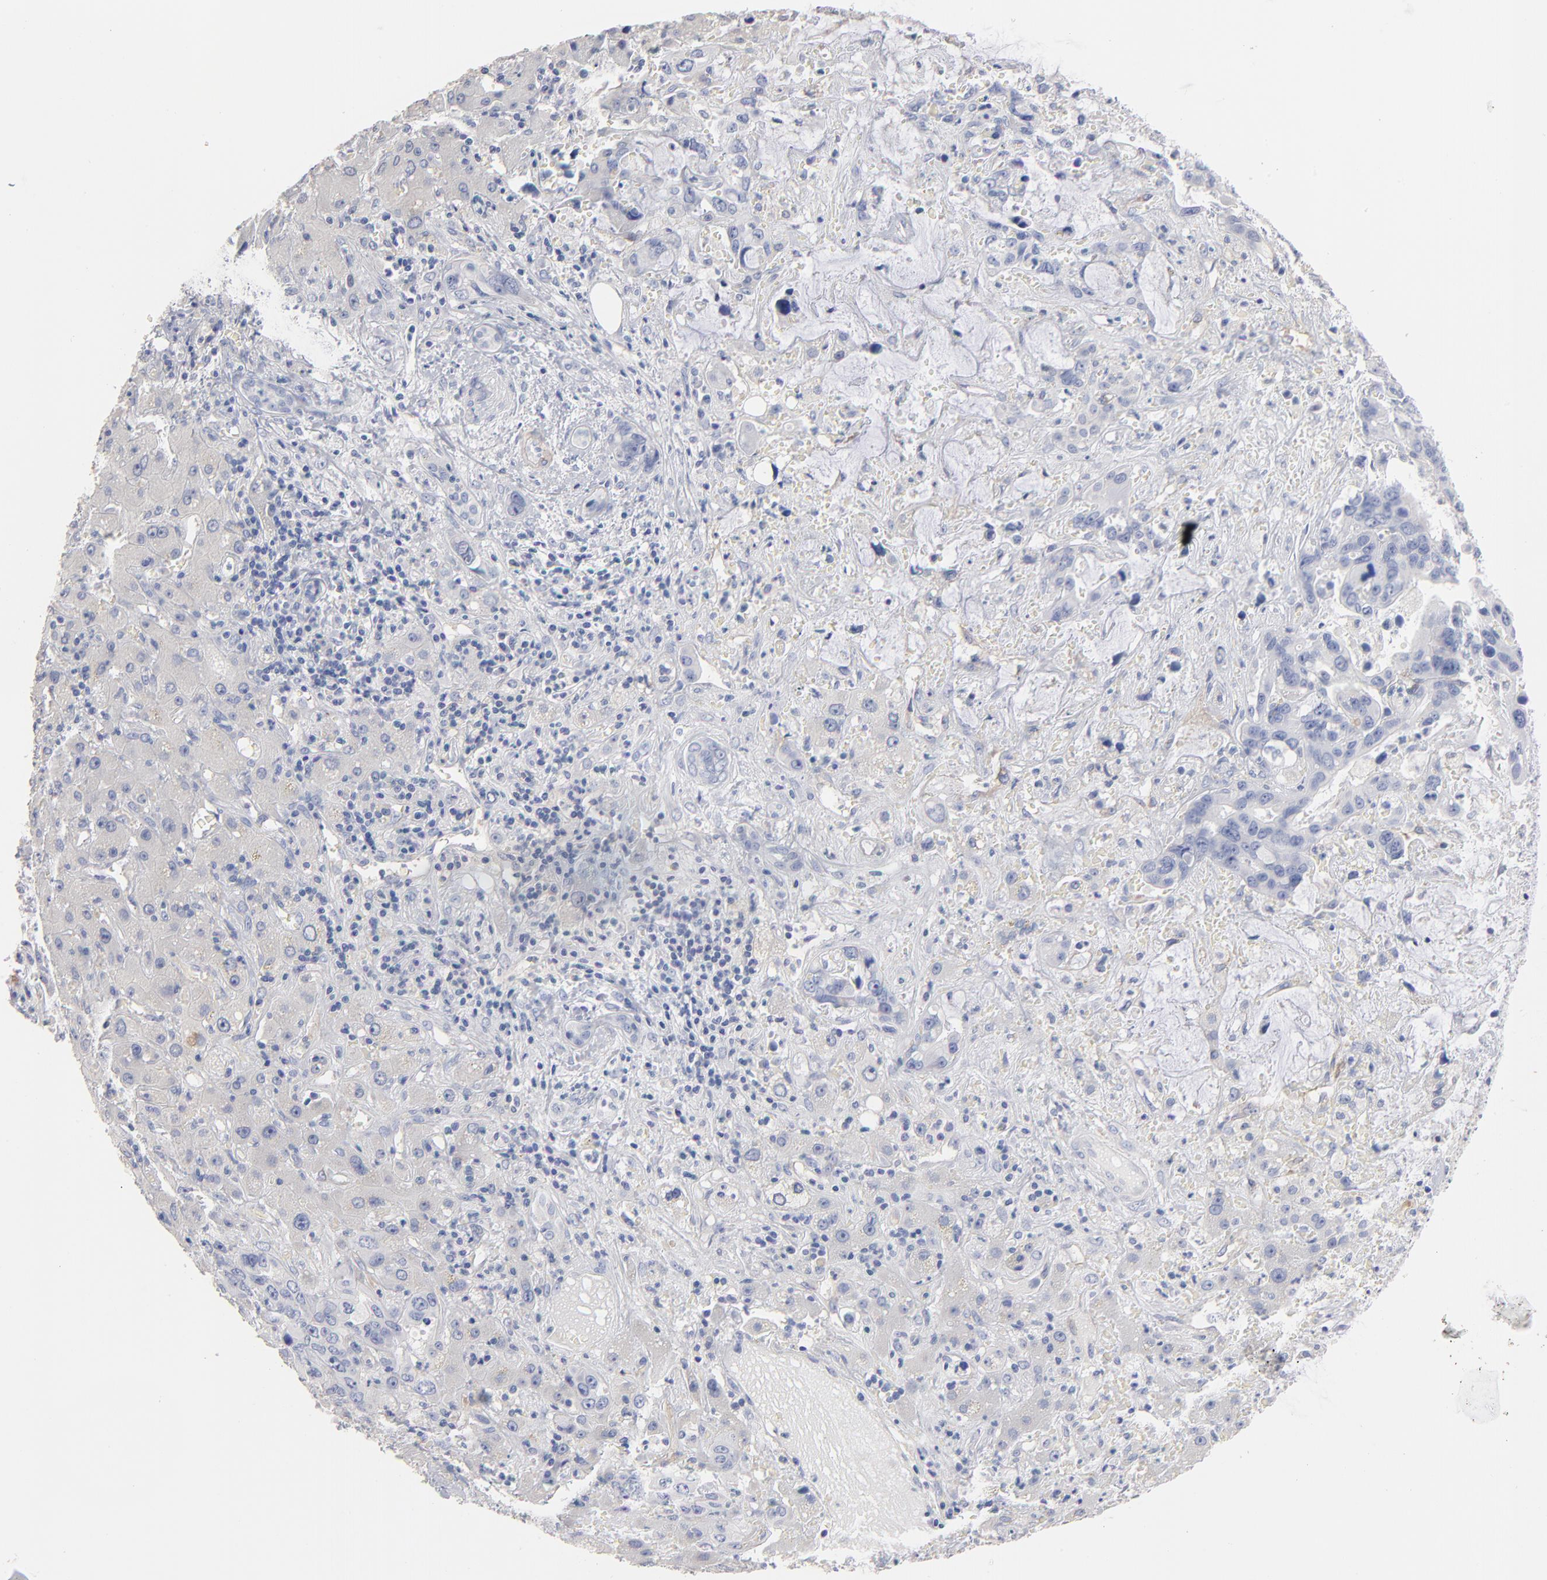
{"staining": {"intensity": "negative", "quantity": "none", "location": "none"}, "tissue": "liver cancer", "cell_type": "Tumor cells", "image_type": "cancer", "snomed": [{"axis": "morphology", "description": "Cholangiocarcinoma"}, {"axis": "topography", "description": "Liver"}], "caption": "This is a photomicrograph of immunohistochemistry (IHC) staining of liver cancer (cholangiocarcinoma), which shows no positivity in tumor cells.", "gene": "ITGA8", "patient": {"sex": "female", "age": 65}}